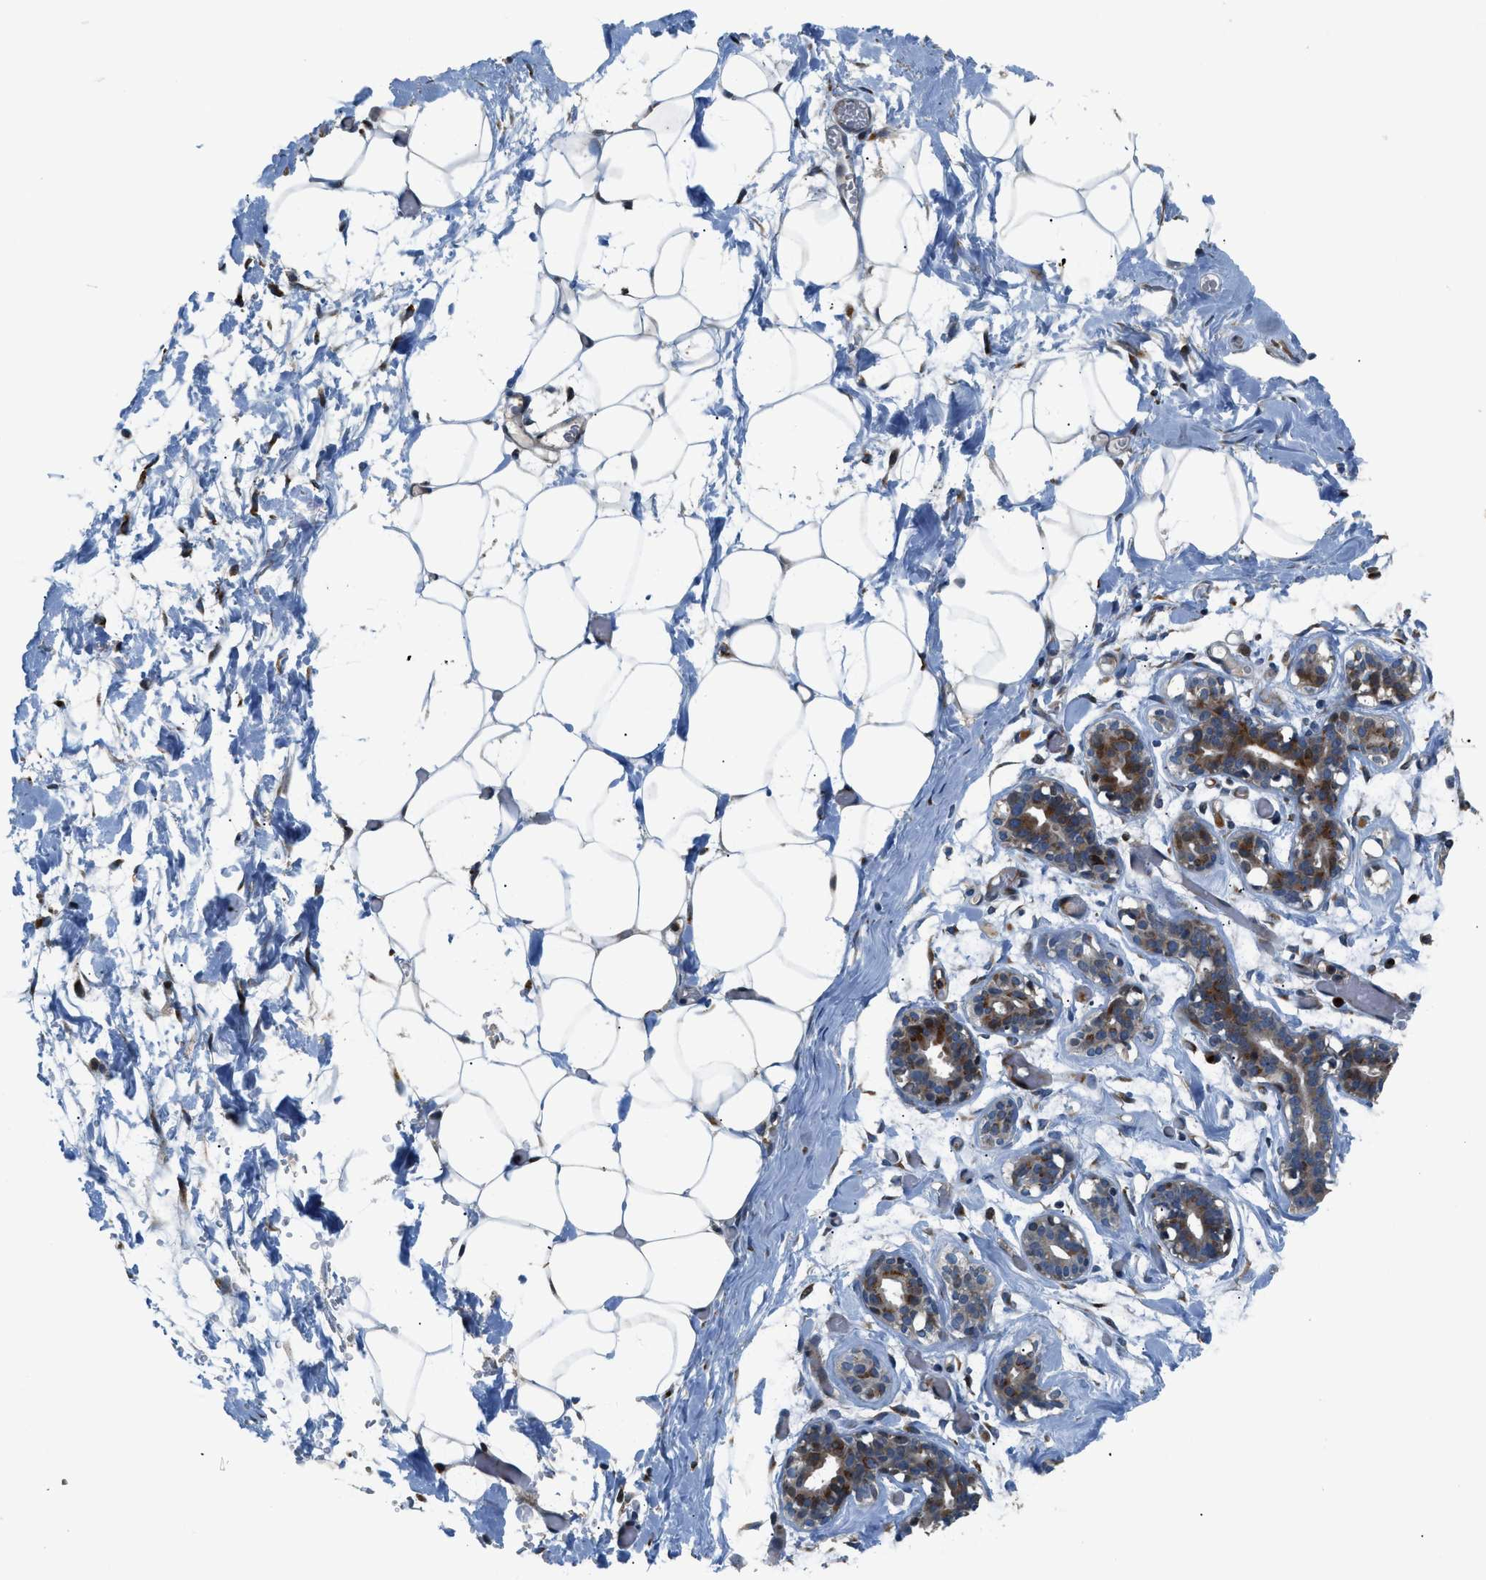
{"staining": {"intensity": "weak", "quantity": "25%-75%", "location": "cytoplasmic/membranous"}, "tissue": "adipose tissue", "cell_type": "Adipocytes", "image_type": "normal", "snomed": [{"axis": "morphology", "description": "Normal tissue, NOS"}, {"axis": "topography", "description": "Breast"}, {"axis": "topography", "description": "Soft tissue"}], "caption": "Weak cytoplasmic/membranous positivity is identified in approximately 25%-75% of adipocytes in benign adipose tissue. The protein of interest is shown in brown color, while the nuclei are stained blue.", "gene": "FUT8", "patient": {"sex": "female", "age": 25}}